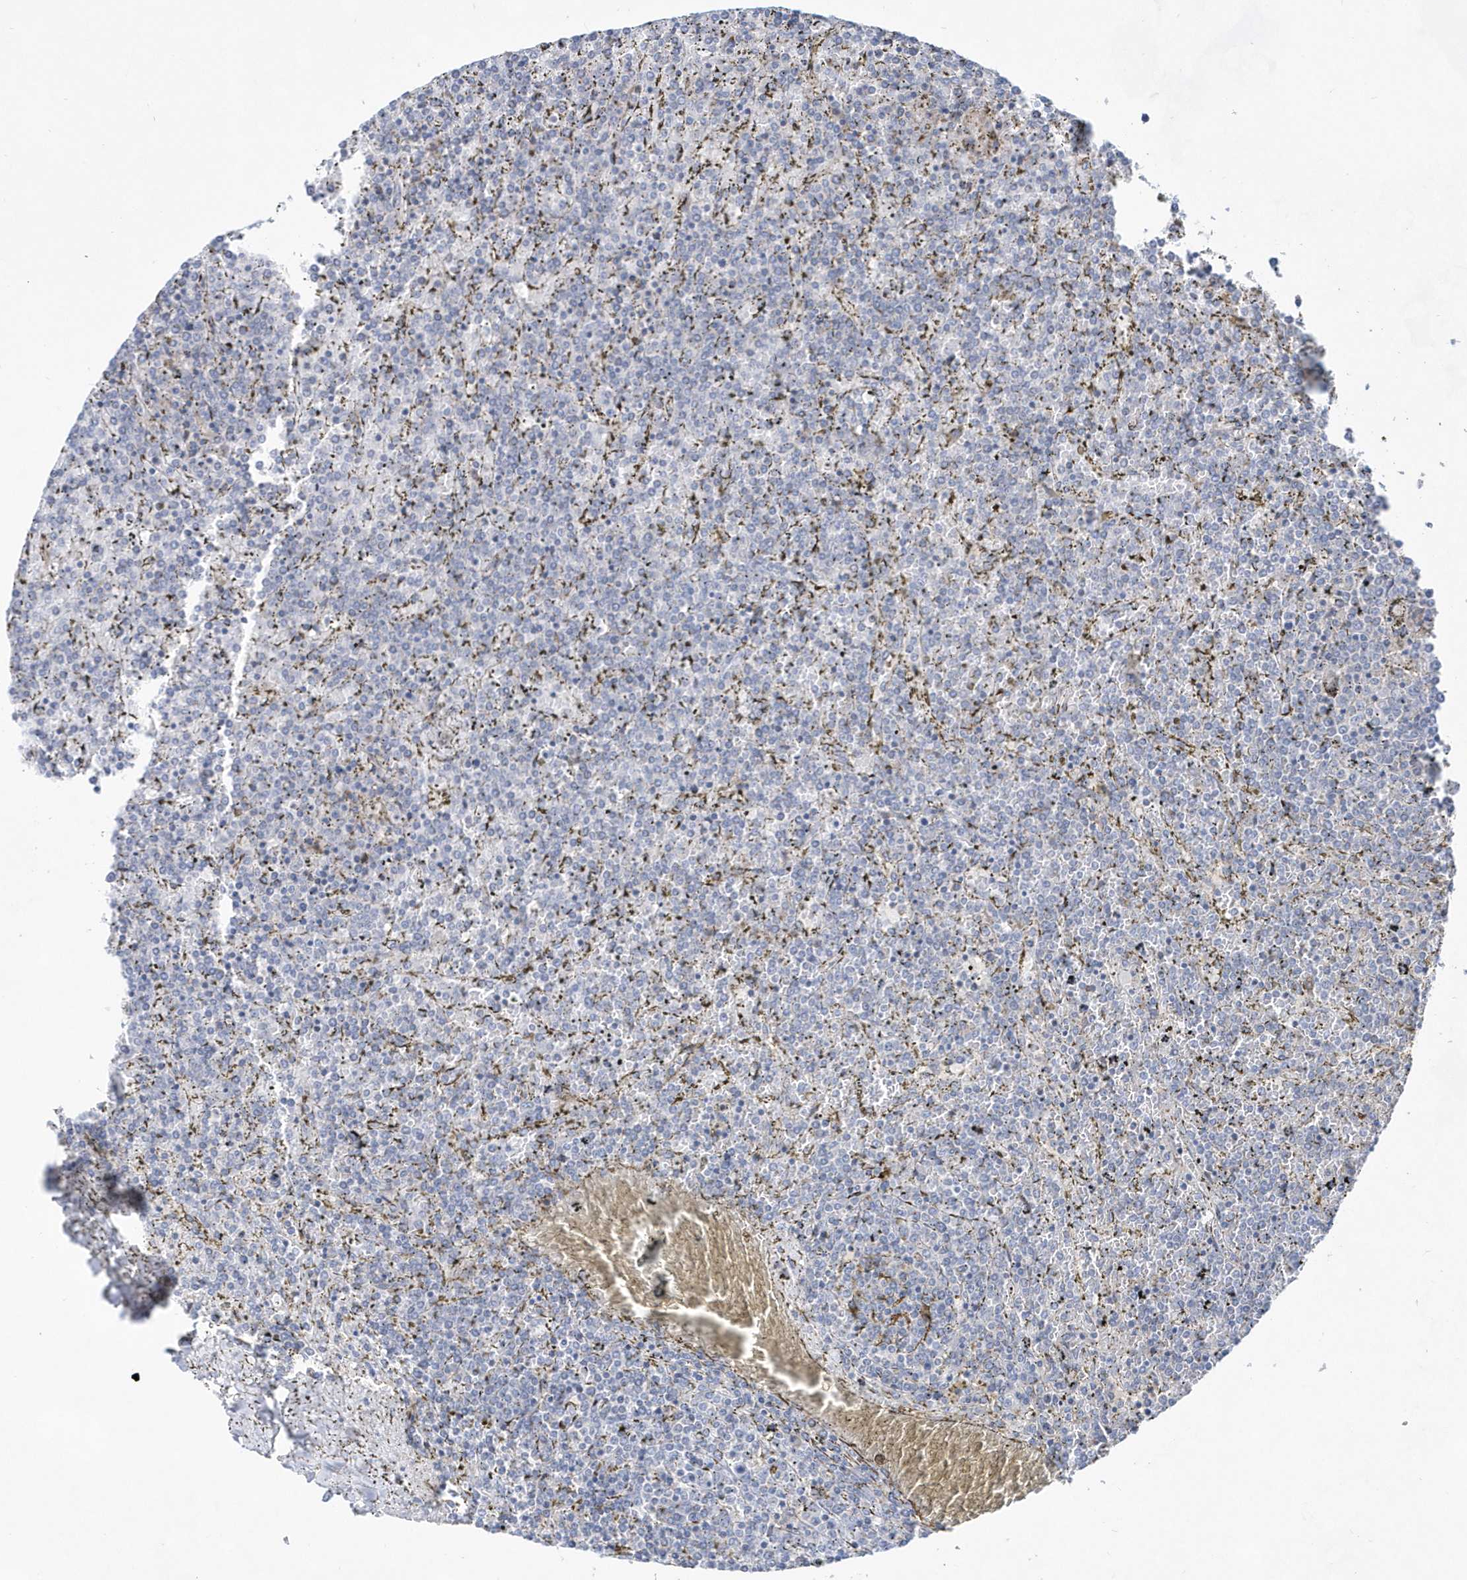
{"staining": {"intensity": "negative", "quantity": "none", "location": "none"}, "tissue": "lymphoma", "cell_type": "Tumor cells", "image_type": "cancer", "snomed": [{"axis": "morphology", "description": "Malignant lymphoma, non-Hodgkin's type, Low grade"}, {"axis": "topography", "description": "Spleen"}], "caption": "High magnification brightfield microscopy of lymphoma stained with DAB (3,3'-diaminobenzidine) (brown) and counterstained with hematoxylin (blue): tumor cells show no significant staining. (DAB IHC with hematoxylin counter stain).", "gene": "BDH2", "patient": {"sex": "female", "age": 19}}